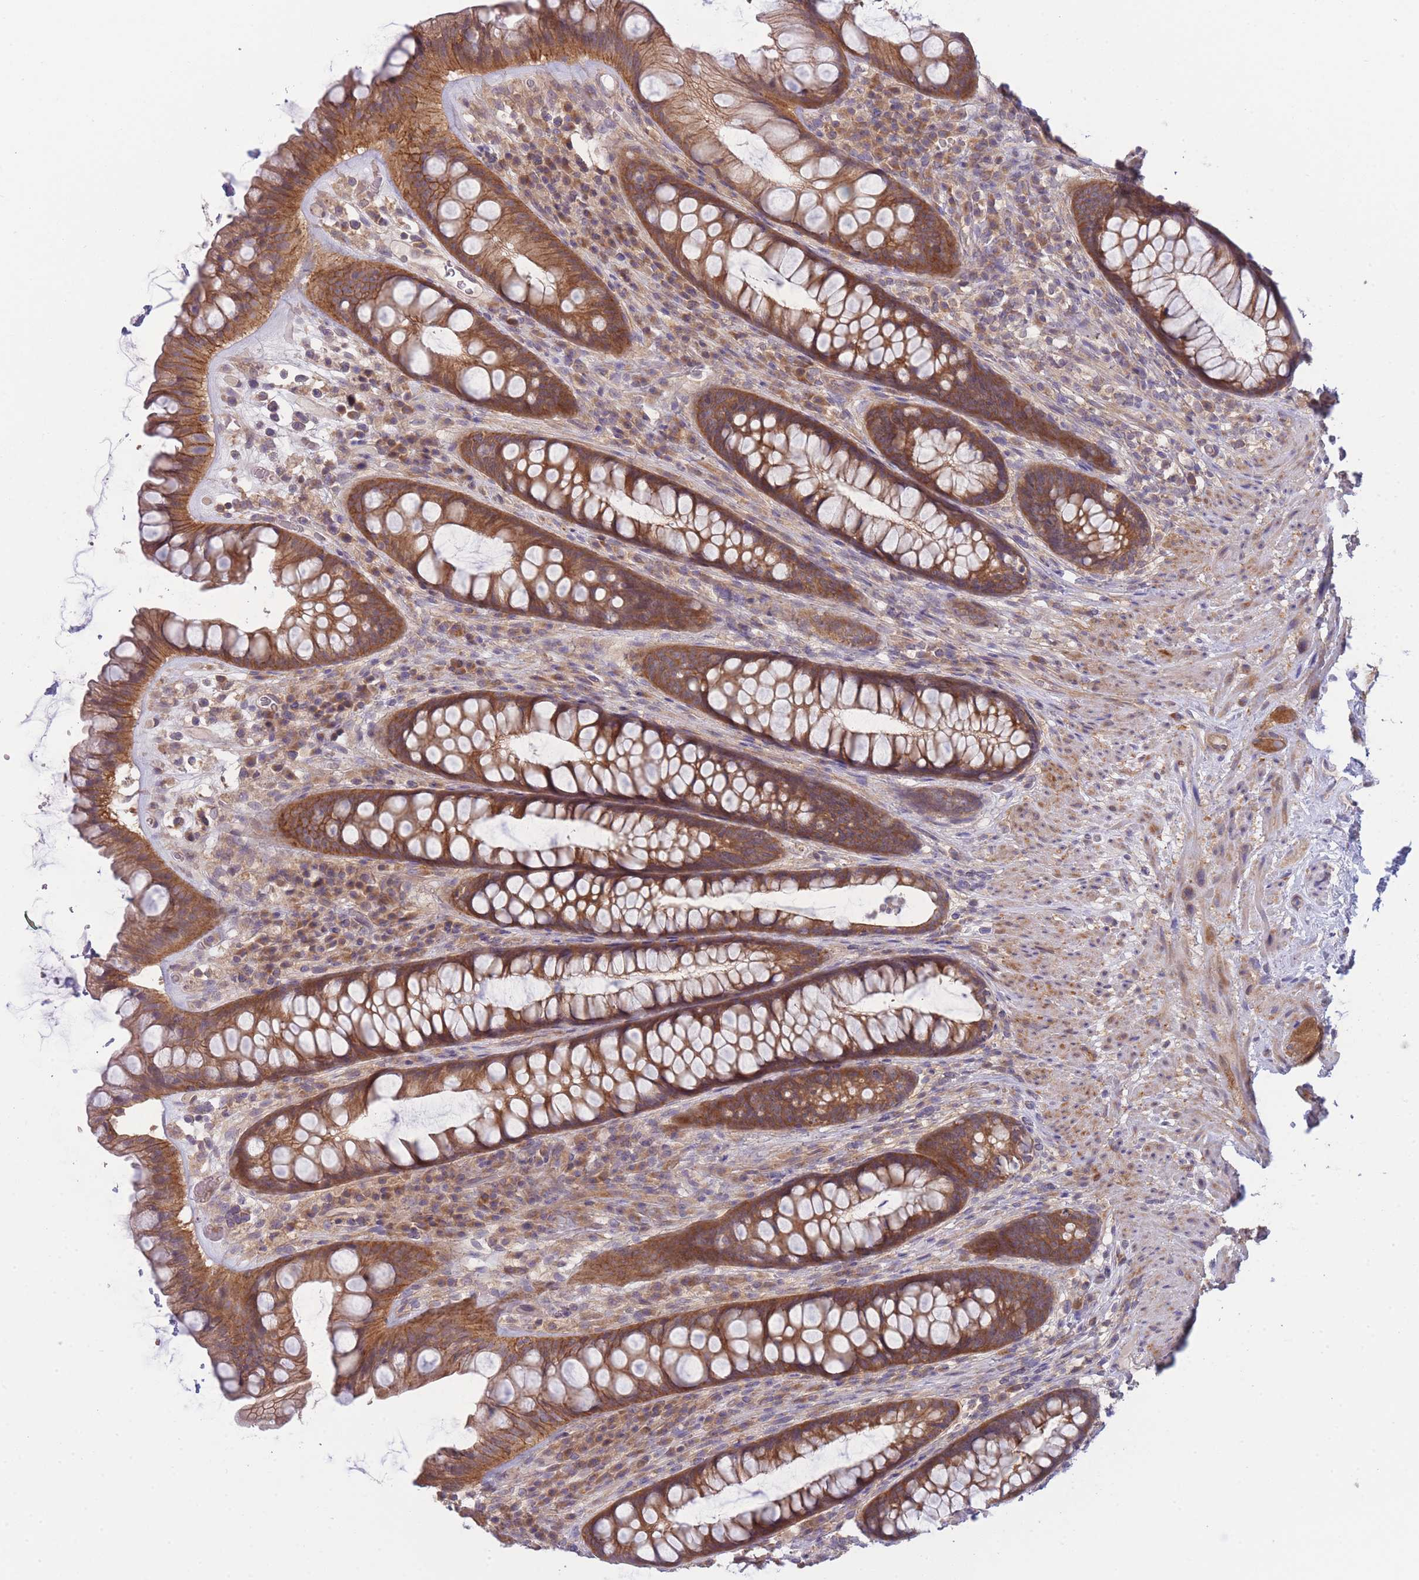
{"staining": {"intensity": "moderate", "quantity": ">75%", "location": "cytoplasmic/membranous"}, "tissue": "rectum", "cell_type": "Glandular cells", "image_type": "normal", "snomed": [{"axis": "morphology", "description": "Normal tissue, NOS"}, {"axis": "topography", "description": "Rectum"}], "caption": "A brown stain shows moderate cytoplasmic/membranous expression of a protein in glandular cells of unremarkable human rectum. The staining was performed using DAB to visualize the protein expression in brown, while the nuclei were stained in blue with hematoxylin (Magnification: 20x).", "gene": "PFDN6", "patient": {"sex": "male", "age": 74}}